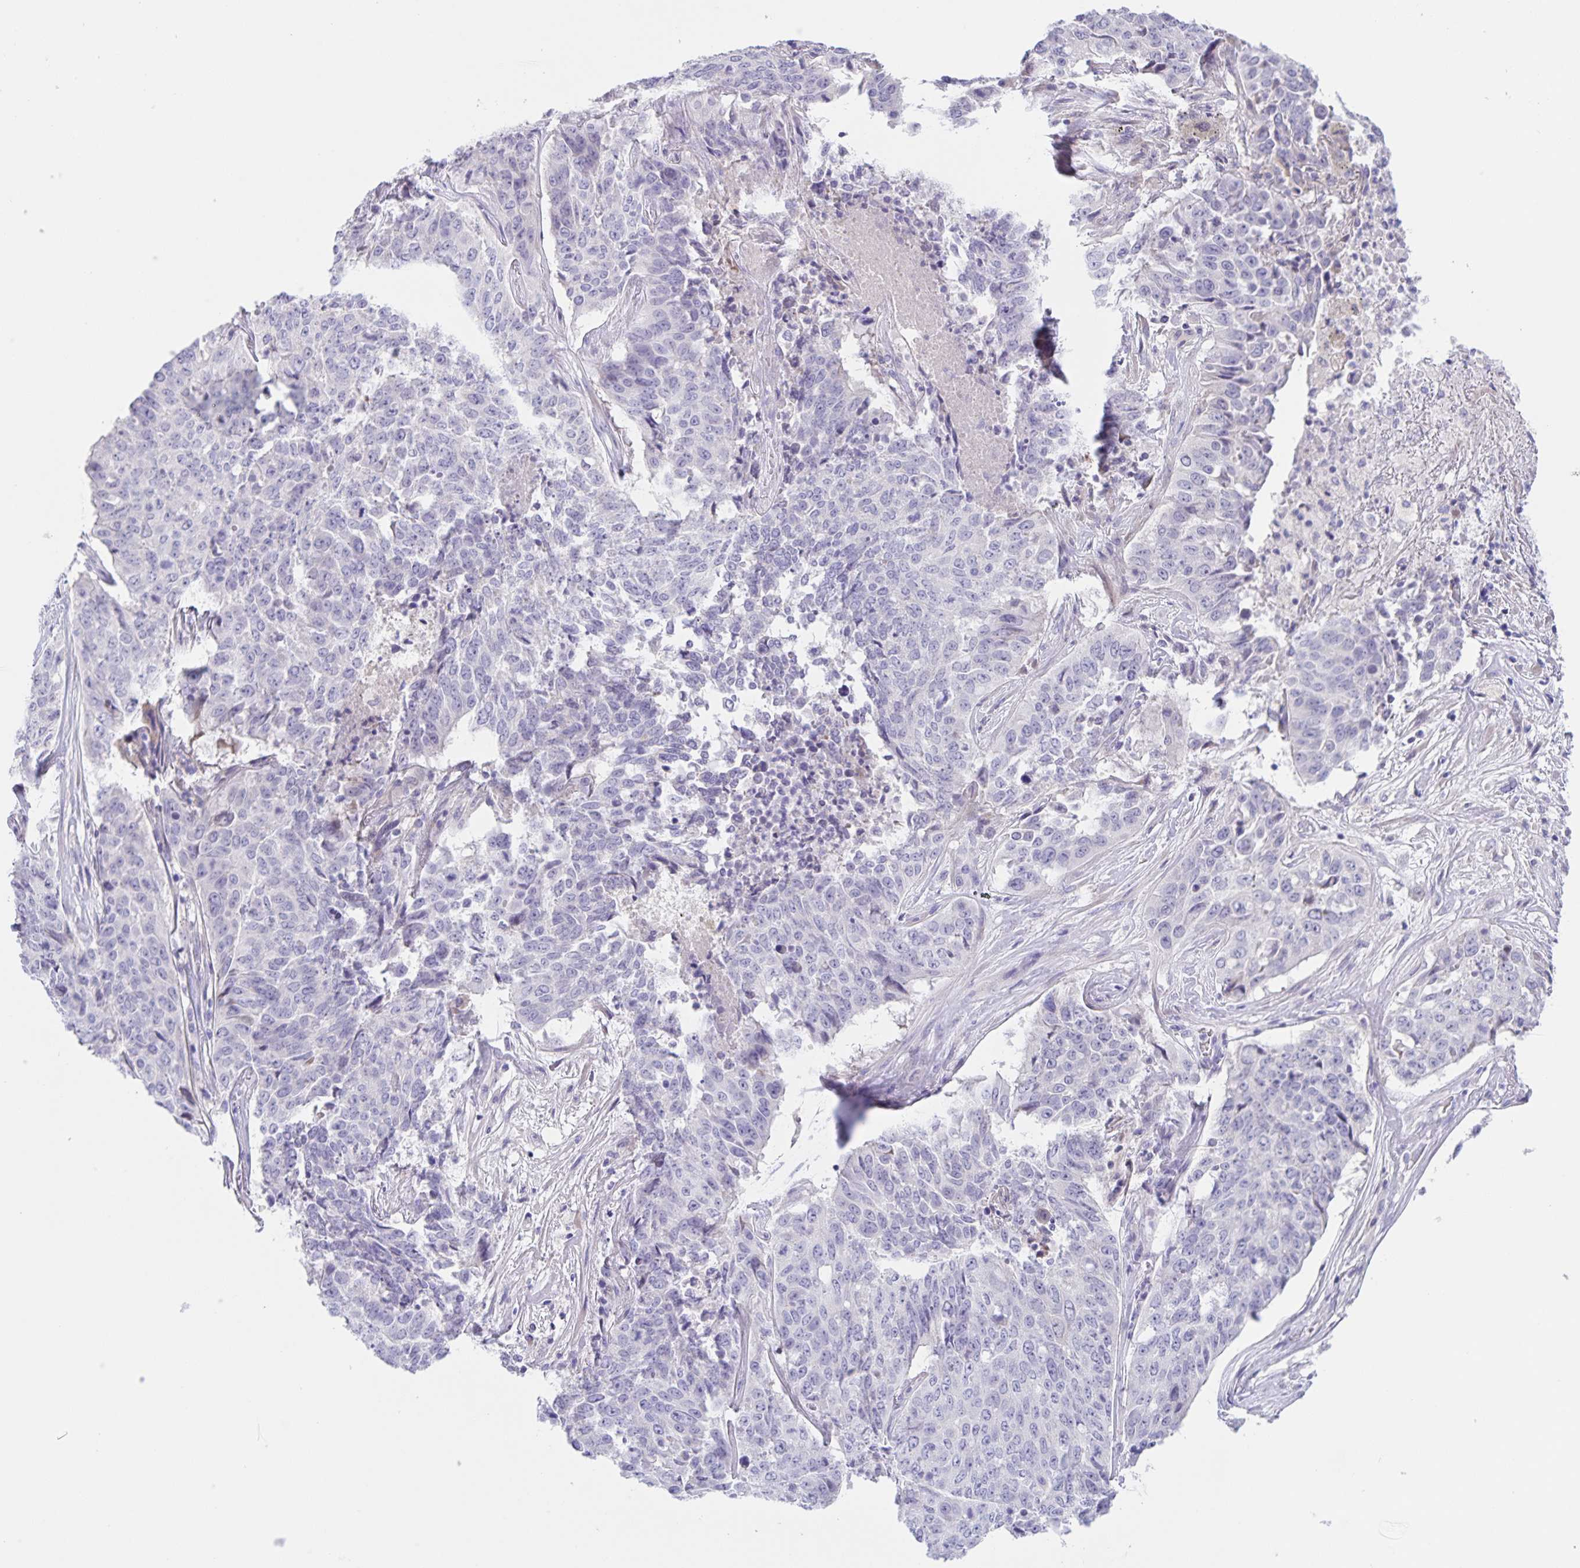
{"staining": {"intensity": "negative", "quantity": "none", "location": "none"}, "tissue": "lung cancer", "cell_type": "Tumor cells", "image_type": "cancer", "snomed": [{"axis": "morphology", "description": "Normal tissue, NOS"}, {"axis": "morphology", "description": "Squamous cell carcinoma, NOS"}, {"axis": "topography", "description": "Bronchus"}, {"axis": "topography", "description": "Lung"}], "caption": "The immunohistochemistry (IHC) image has no significant positivity in tumor cells of lung cancer tissue. The staining was performed using DAB (3,3'-diaminobenzidine) to visualize the protein expression in brown, while the nuclei were stained in blue with hematoxylin (Magnification: 20x).", "gene": "DMGDH", "patient": {"sex": "male", "age": 64}}